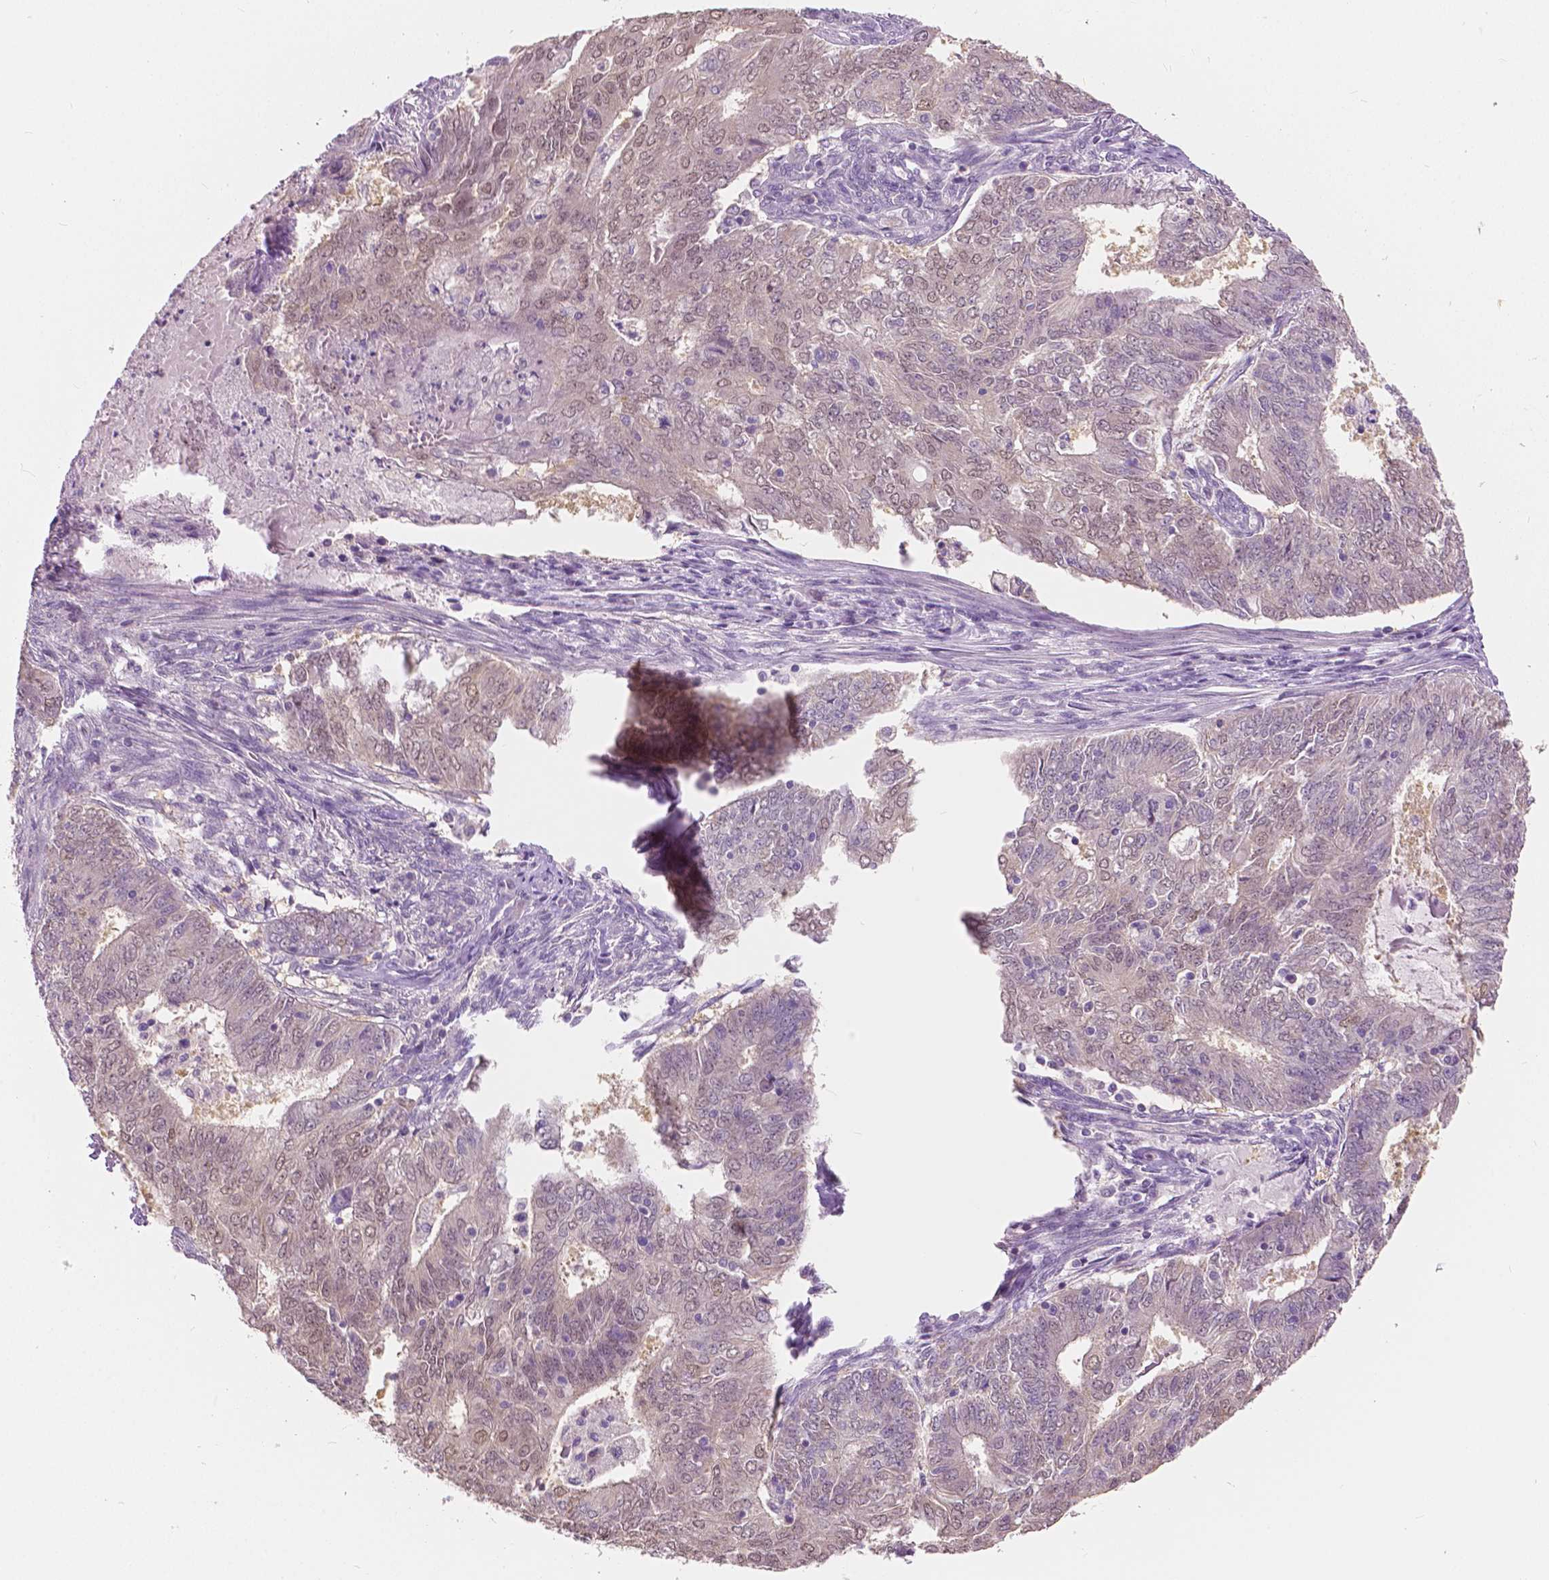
{"staining": {"intensity": "weak", "quantity": ">75%", "location": "nuclear"}, "tissue": "endometrial cancer", "cell_type": "Tumor cells", "image_type": "cancer", "snomed": [{"axis": "morphology", "description": "Adenocarcinoma, NOS"}, {"axis": "topography", "description": "Endometrium"}], "caption": "Immunohistochemical staining of human endometrial cancer (adenocarcinoma) demonstrates weak nuclear protein positivity in approximately >75% of tumor cells.", "gene": "TKFC", "patient": {"sex": "female", "age": 62}}